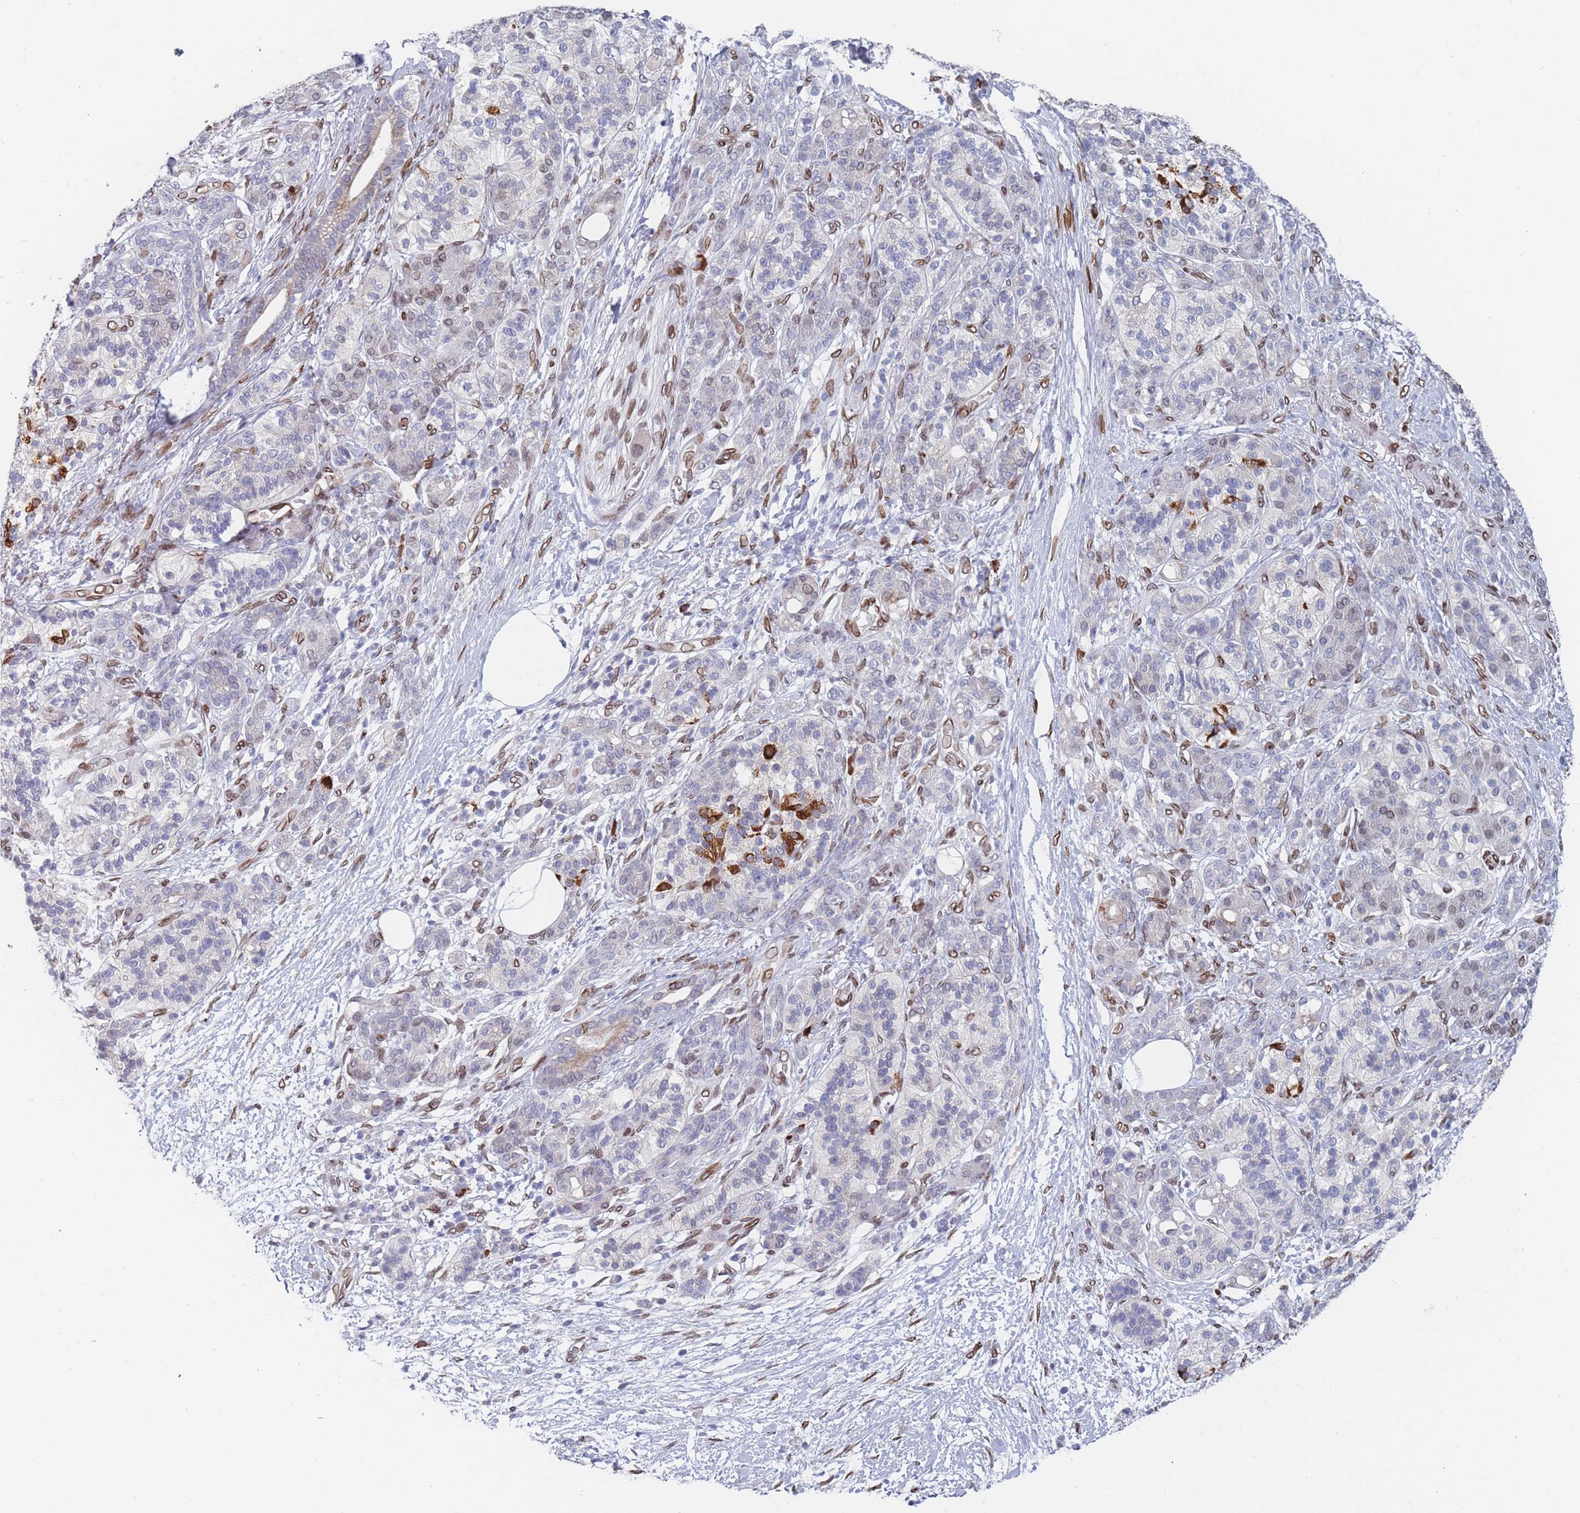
{"staining": {"intensity": "moderate", "quantity": "25%-75%", "location": "cytoplasmic/membranous,nuclear"}, "tissue": "pancreatic cancer", "cell_type": "Tumor cells", "image_type": "cancer", "snomed": [{"axis": "morphology", "description": "Adenocarcinoma, NOS"}, {"axis": "topography", "description": "Pancreas"}], "caption": "Protein expression analysis of human pancreatic adenocarcinoma reveals moderate cytoplasmic/membranous and nuclear expression in about 25%-75% of tumor cells.", "gene": "ZBTB1", "patient": {"sex": "male", "age": 57}}